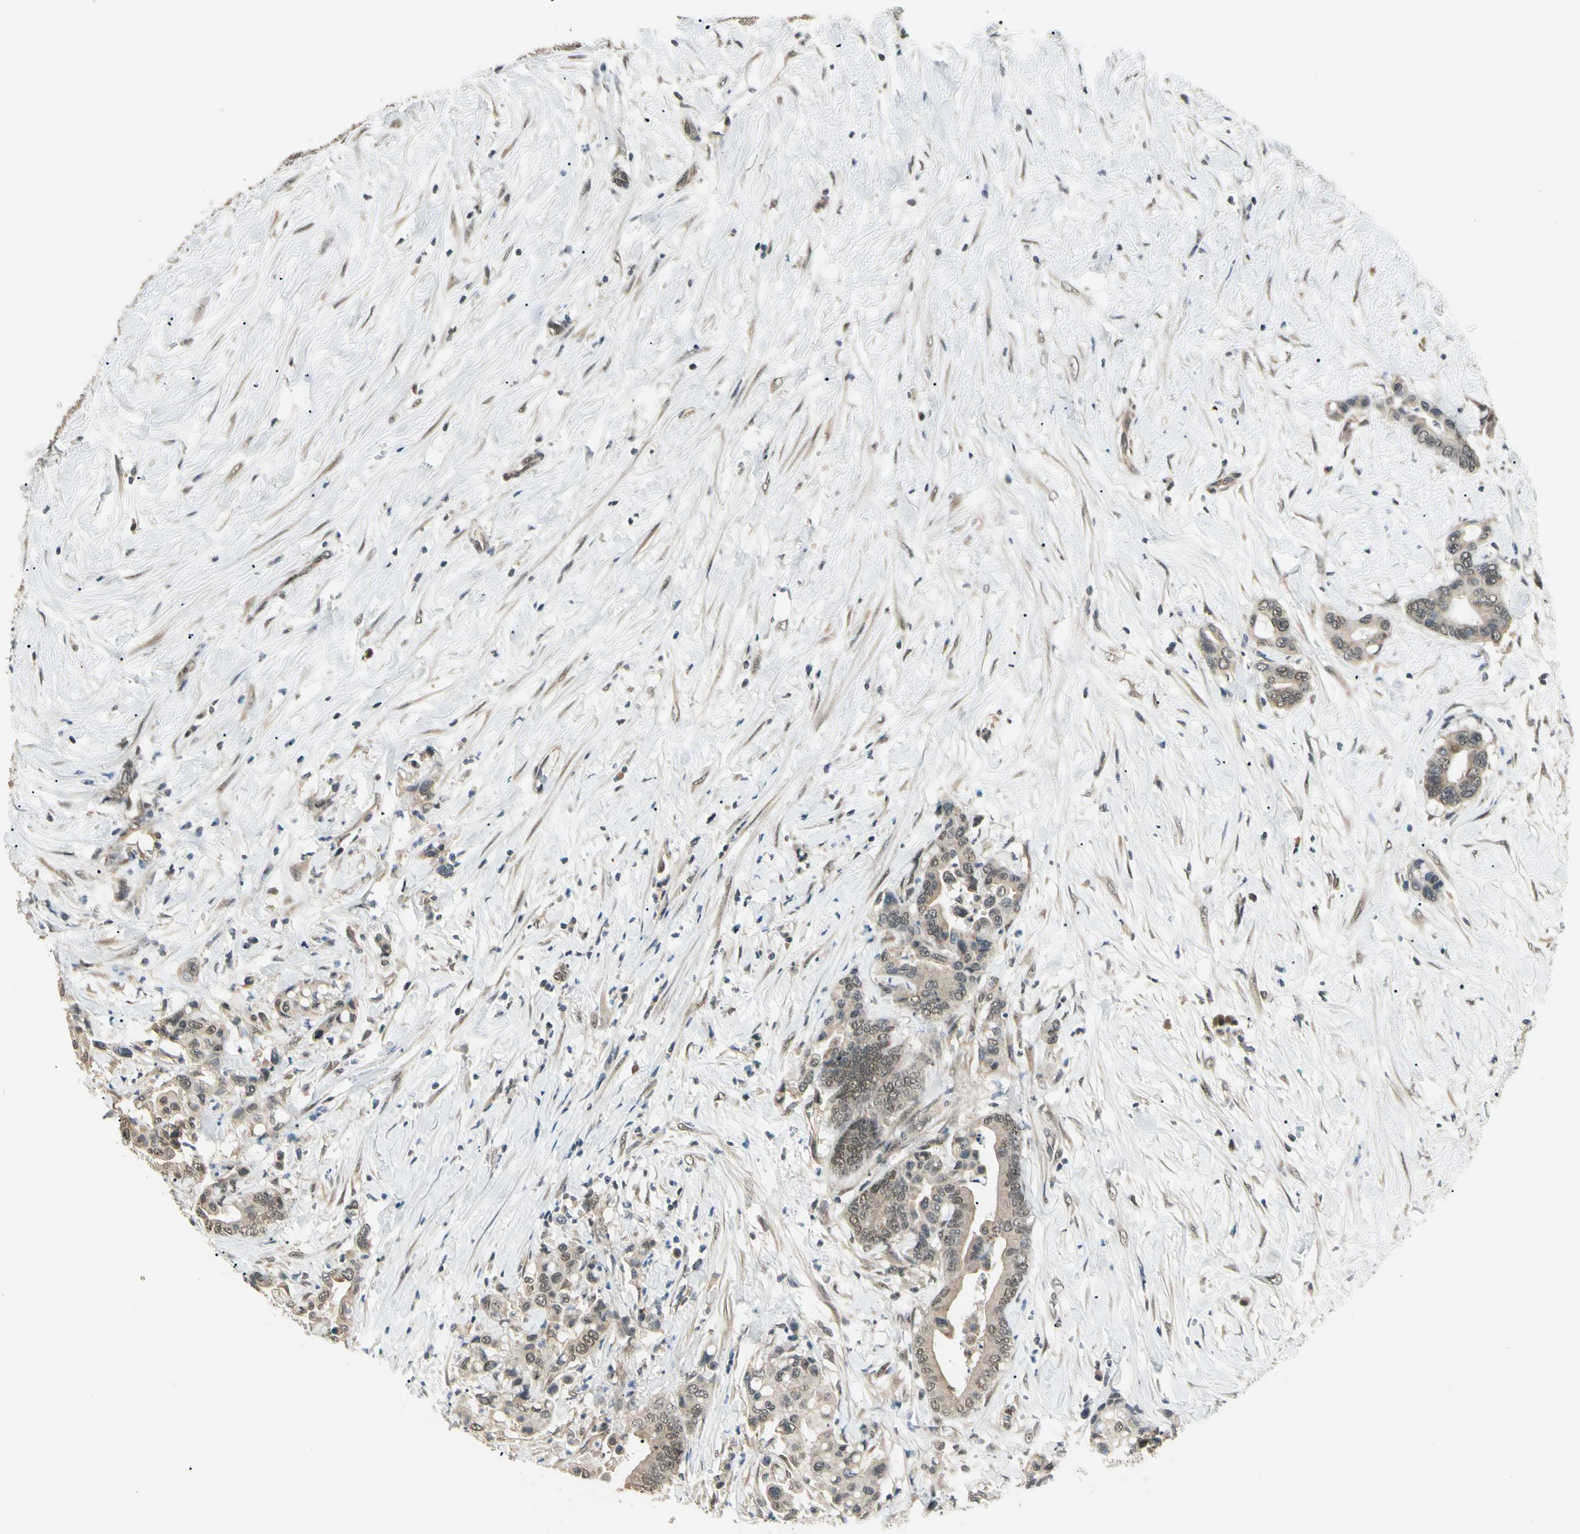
{"staining": {"intensity": "weak", "quantity": ">75%", "location": "cytoplasmic/membranous,nuclear"}, "tissue": "colorectal cancer", "cell_type": "Tumor cells", "image_type": "cancer", "snomed": [{"axis": "morphology", "description": "Normal tissue, NOS"}, {"axis": "morphology", "description": "Adenocarcinoma, NOS"}, {"axis": "topography", "description": "Colon"}], "caption": "About >75% of tumor cells in colorectal cancer (adenocarcinoma) show weak cytoplasmic/membranous and nuclear protein expression as visualized by brown immunohistochemical staining.", "gene": "ZSCAN12", "patient": {"sex": "male", "age": 82}}